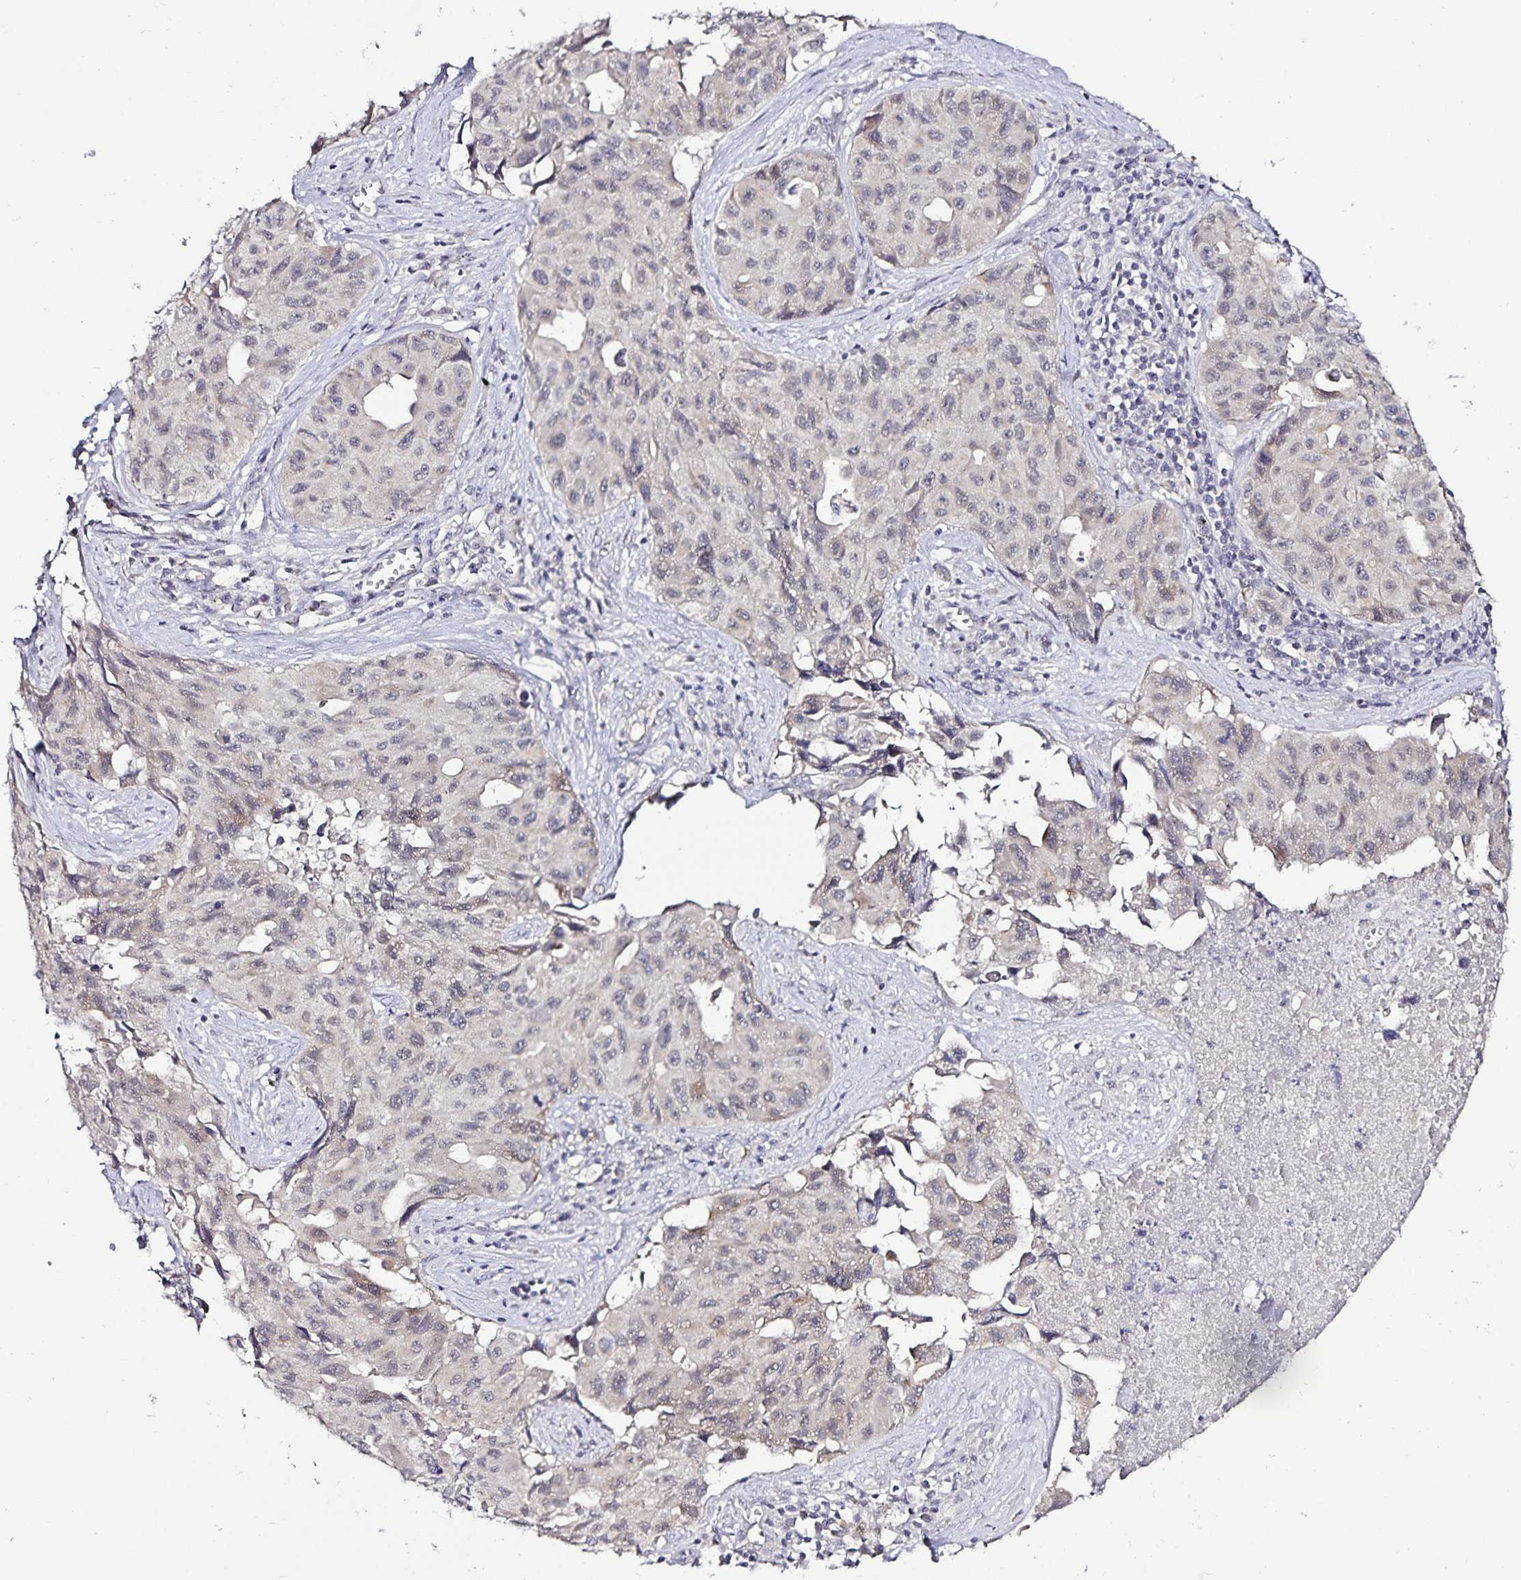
{"staining": {"intensity": "negative", "quantity": "none", "location": "none"}, "tissue": "lung cancer", "cell_type": "Tumor cells", "image_type": "cancer", "snomed": [{"axis": "morphology", "description": "Adenocarcinoma, NOS"}, {"axis": "topography", "description": "Lymph node"}, {"axis": "topography", "description": "Lung"}], "caption": "Protein analysis of lung cancer reveals no significant positivity in tumor cells.", "gene": "ACSL5", "patient": {"sex": "male", "age": 64}}